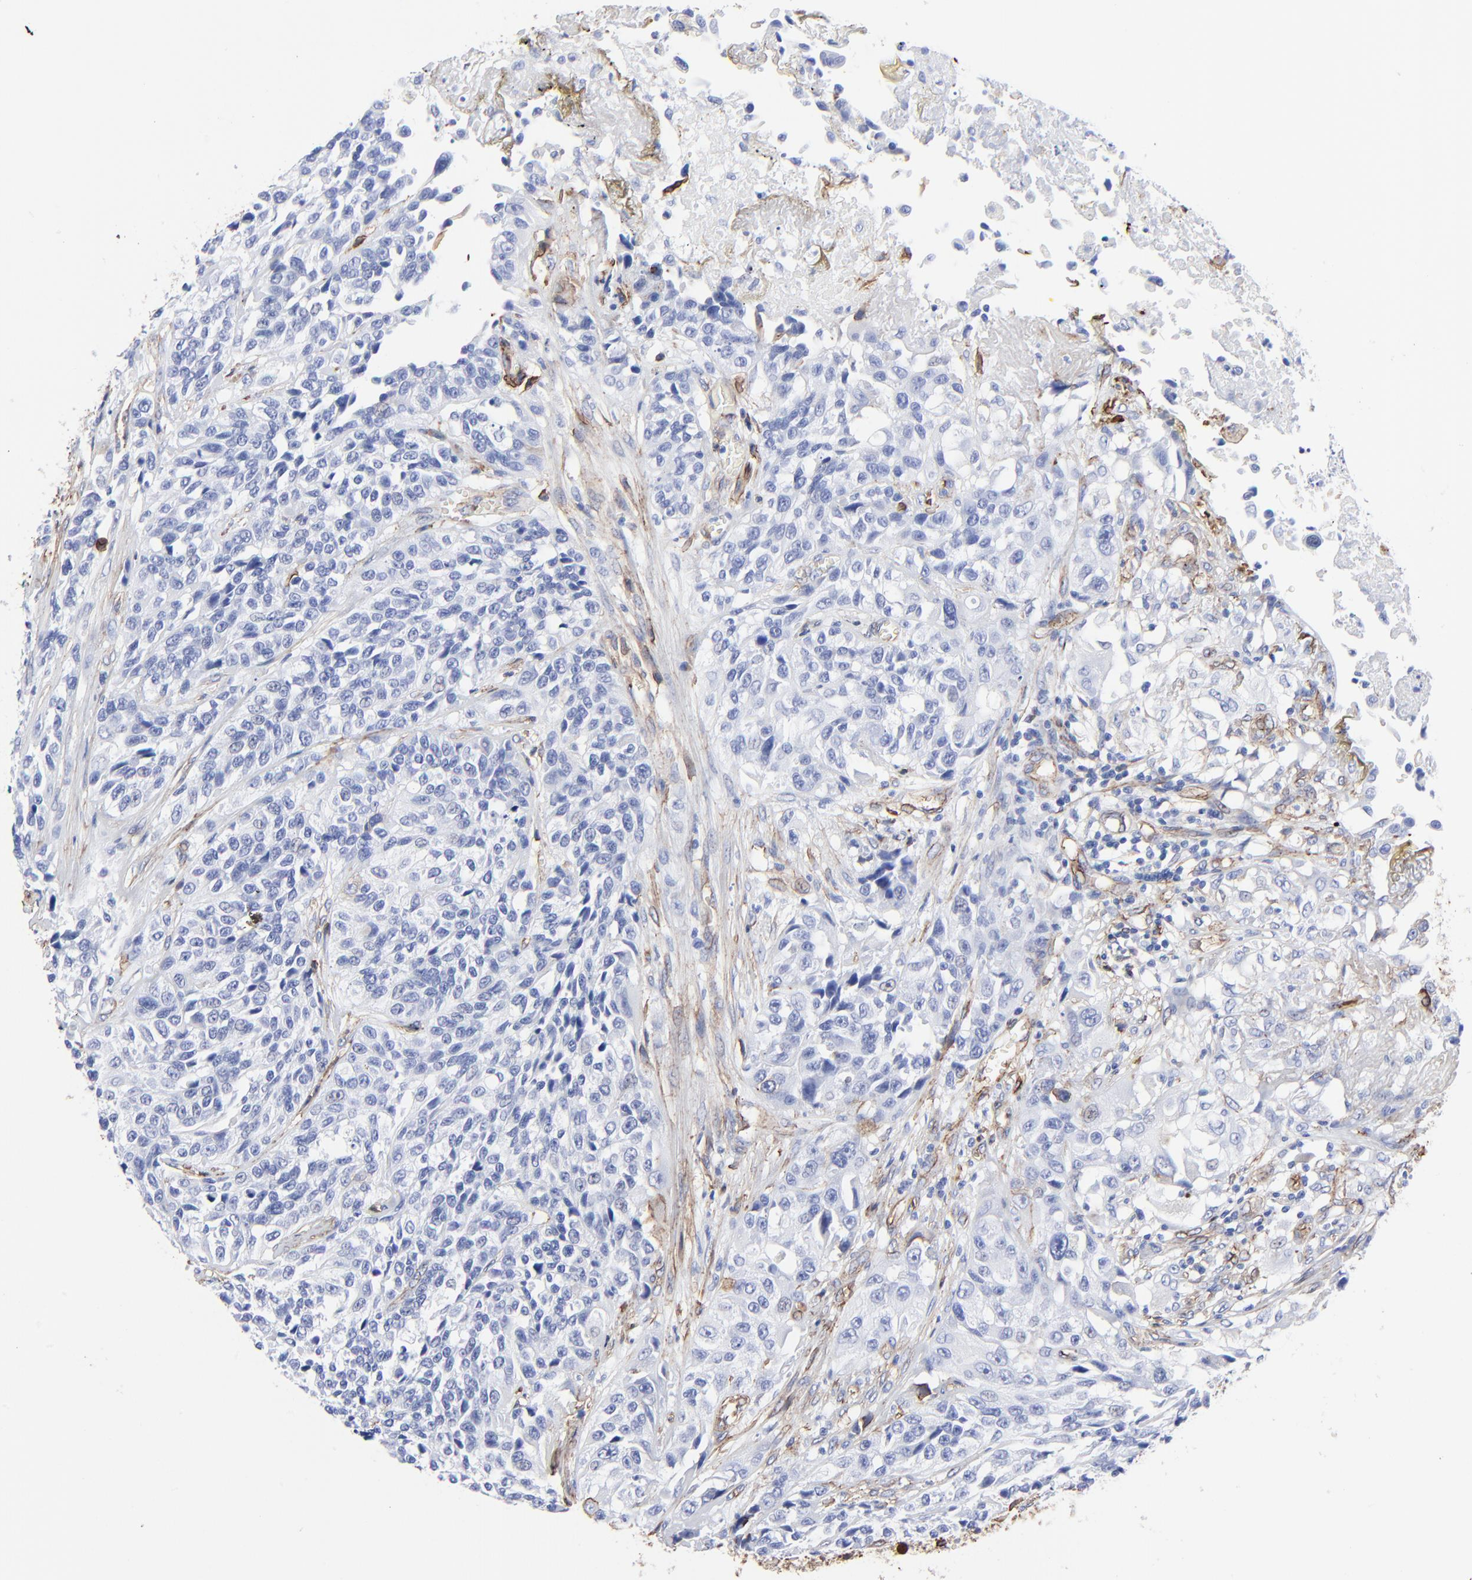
{"staining": {"intensity": "negative", "quantity": "none", "location": "none"}, "tissue": "urothelial cancer", "cell_type": "Tumor cells", "image_type": "cancer", "snomed": [{"axis": "morphology", "description": "Urothelial carcinoma, High grade"}, {"axis": "topography", "description": "Urinary bladder"}], "caption": "Immunohistochemistry histopathology image of neoplastic tissue: human urothelial cancer stained with DAB (3,3'-diaminobenzidine) displays no significant protein staining in tumor cells.", "gene": "CAV1", "patient": {"sex": "female", "age": 81}}